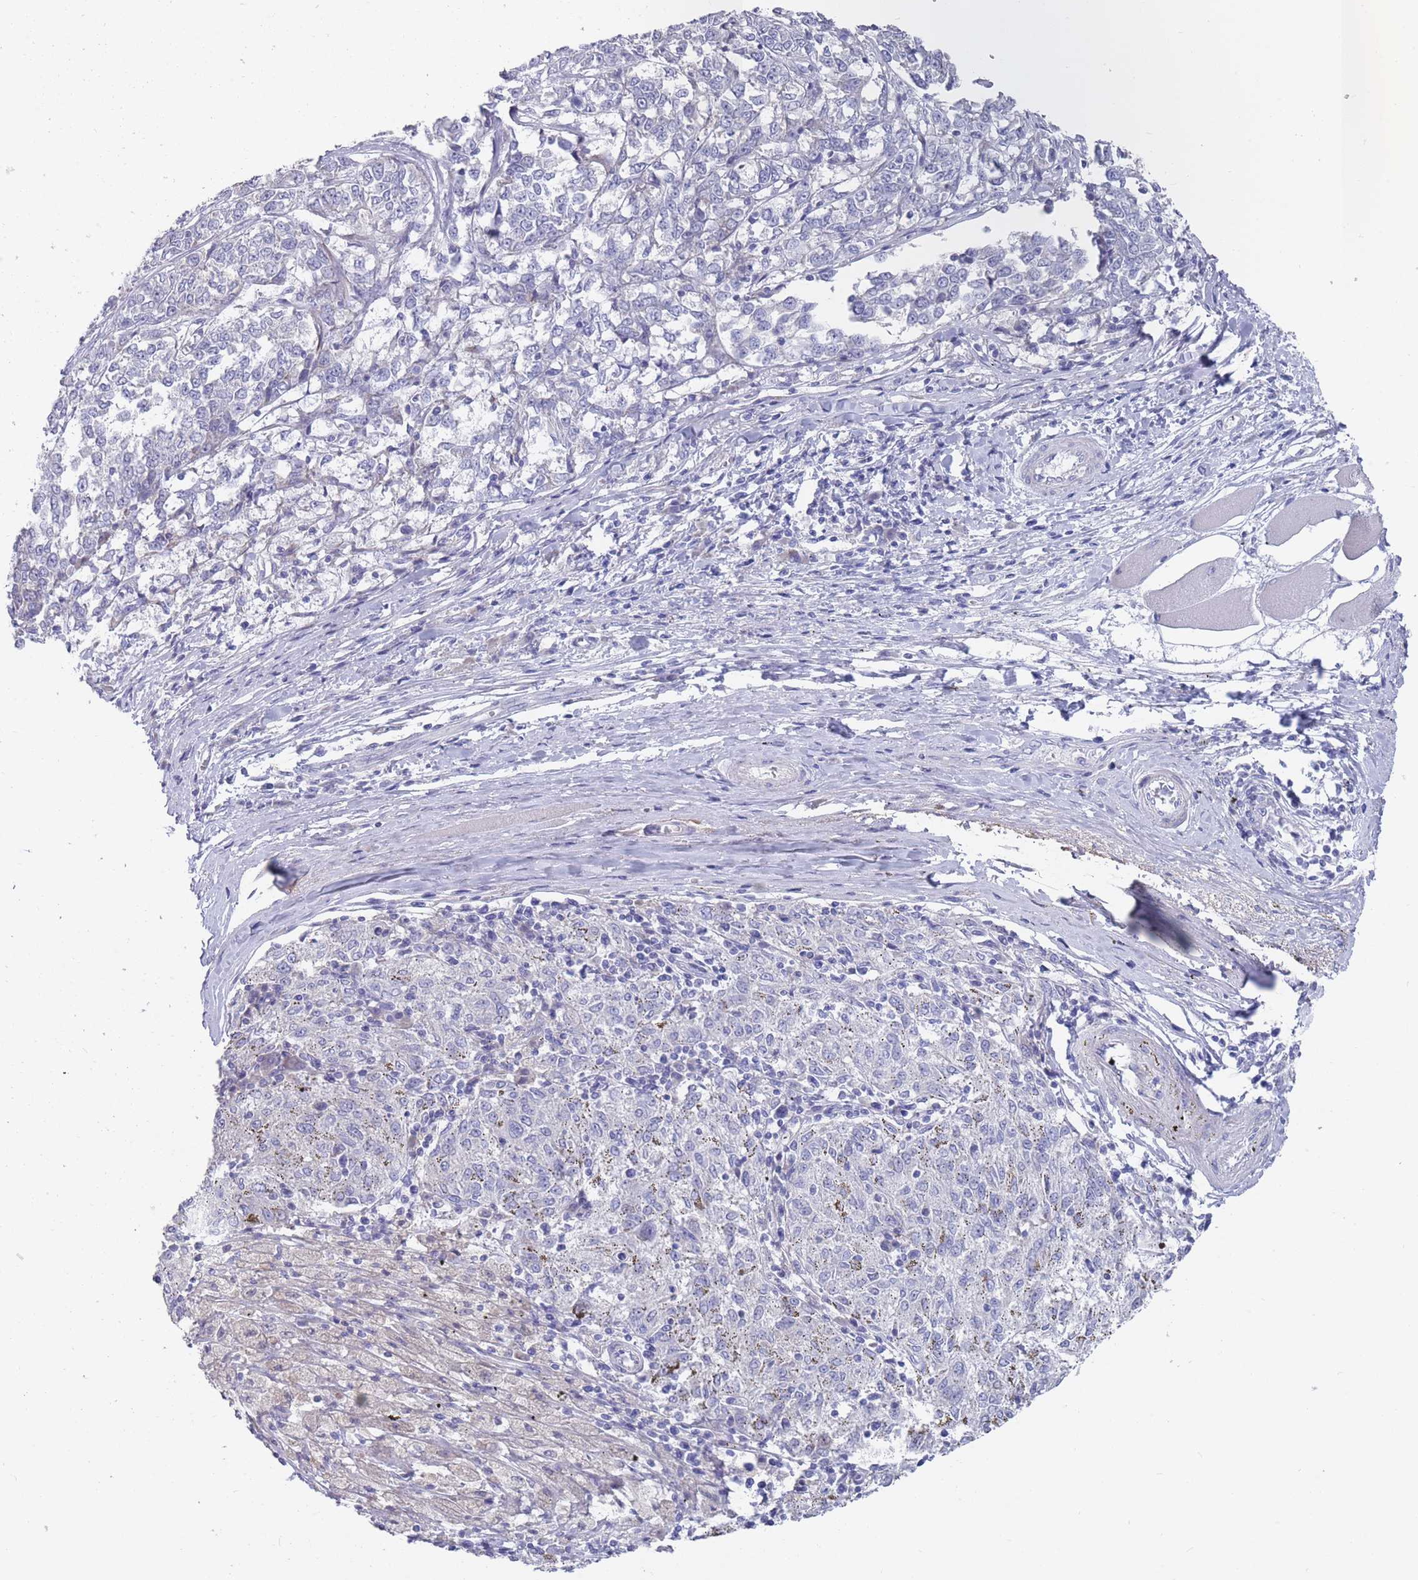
{"staining": {"intensity": "negative", "quantity": "none", "location": "none"}, "tissue": "melanoma", "cell_type": "Tumor cells", "image_type": "cancer", "snomed": [{"axis": "morphology", "description": "Malignant melanoma, NOS"}, {"axis": "topography", "description": "Skin"}], "caption": "Tumor cells are negative for protein expression in human melanoma.", "gene": "PIGU", "patient": {"sex": "female", "age": 72}}